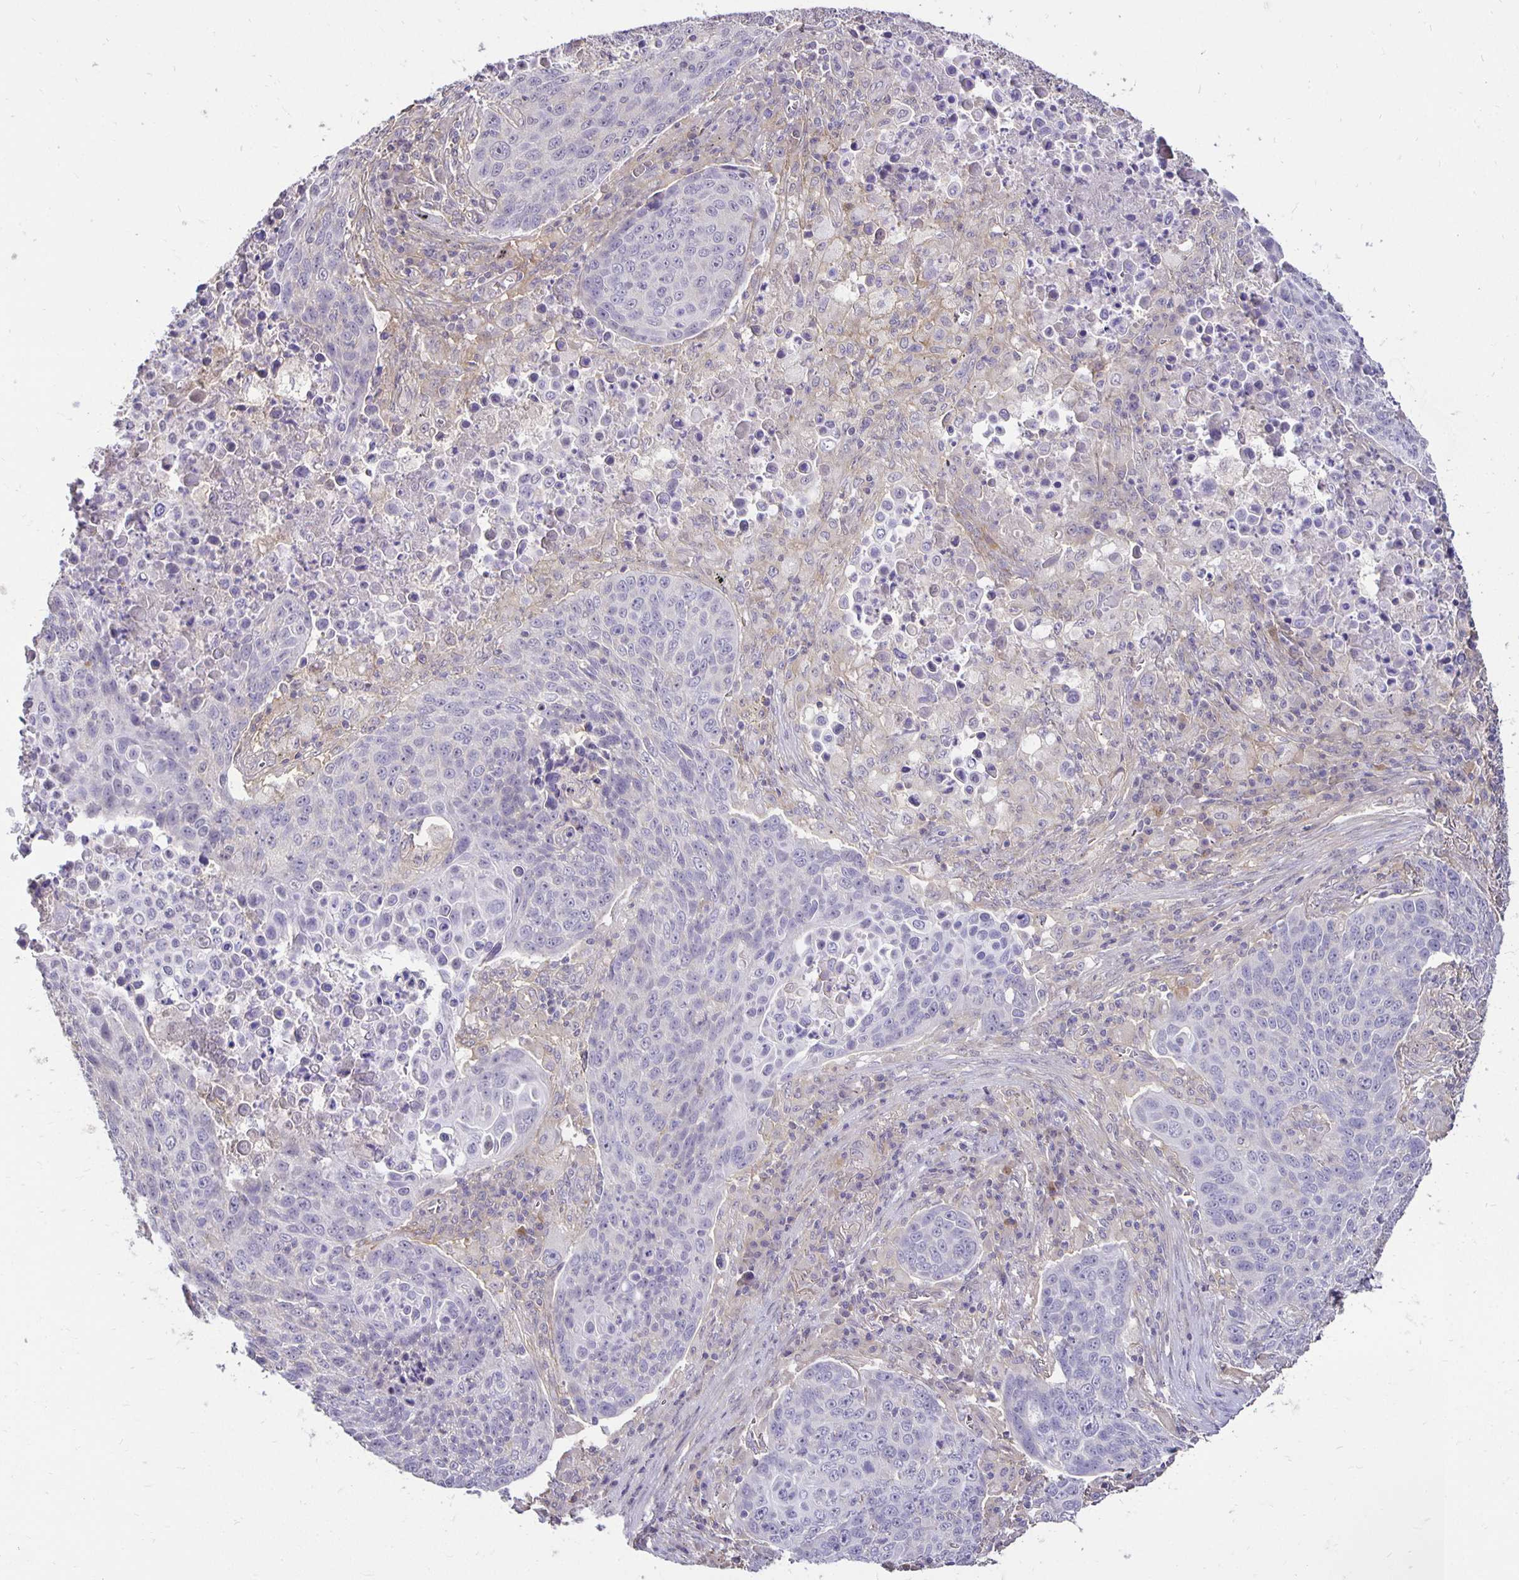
{"staining": {"intensity": "negative", "quantity": "none", "location": "none"}, "tissue": "lung cancer", "cell_type": "Tumor cells", "image_type": "cancer", "snomed": [{"axis": "morphology", "description": "Squamous cell carcinoma, NOS"}, {"axis": "topography", "description": "Lung"}], "caption": "Protein analysis of lung squamous cell carcinoma demonstrates no significant positivity in tumor cells. (DAB (3,3'-diaminobenzidine) immunohistochemistry, high magnification).", "gene": "PNPLA3", "patient": {"sex": "male", "age": 78}}